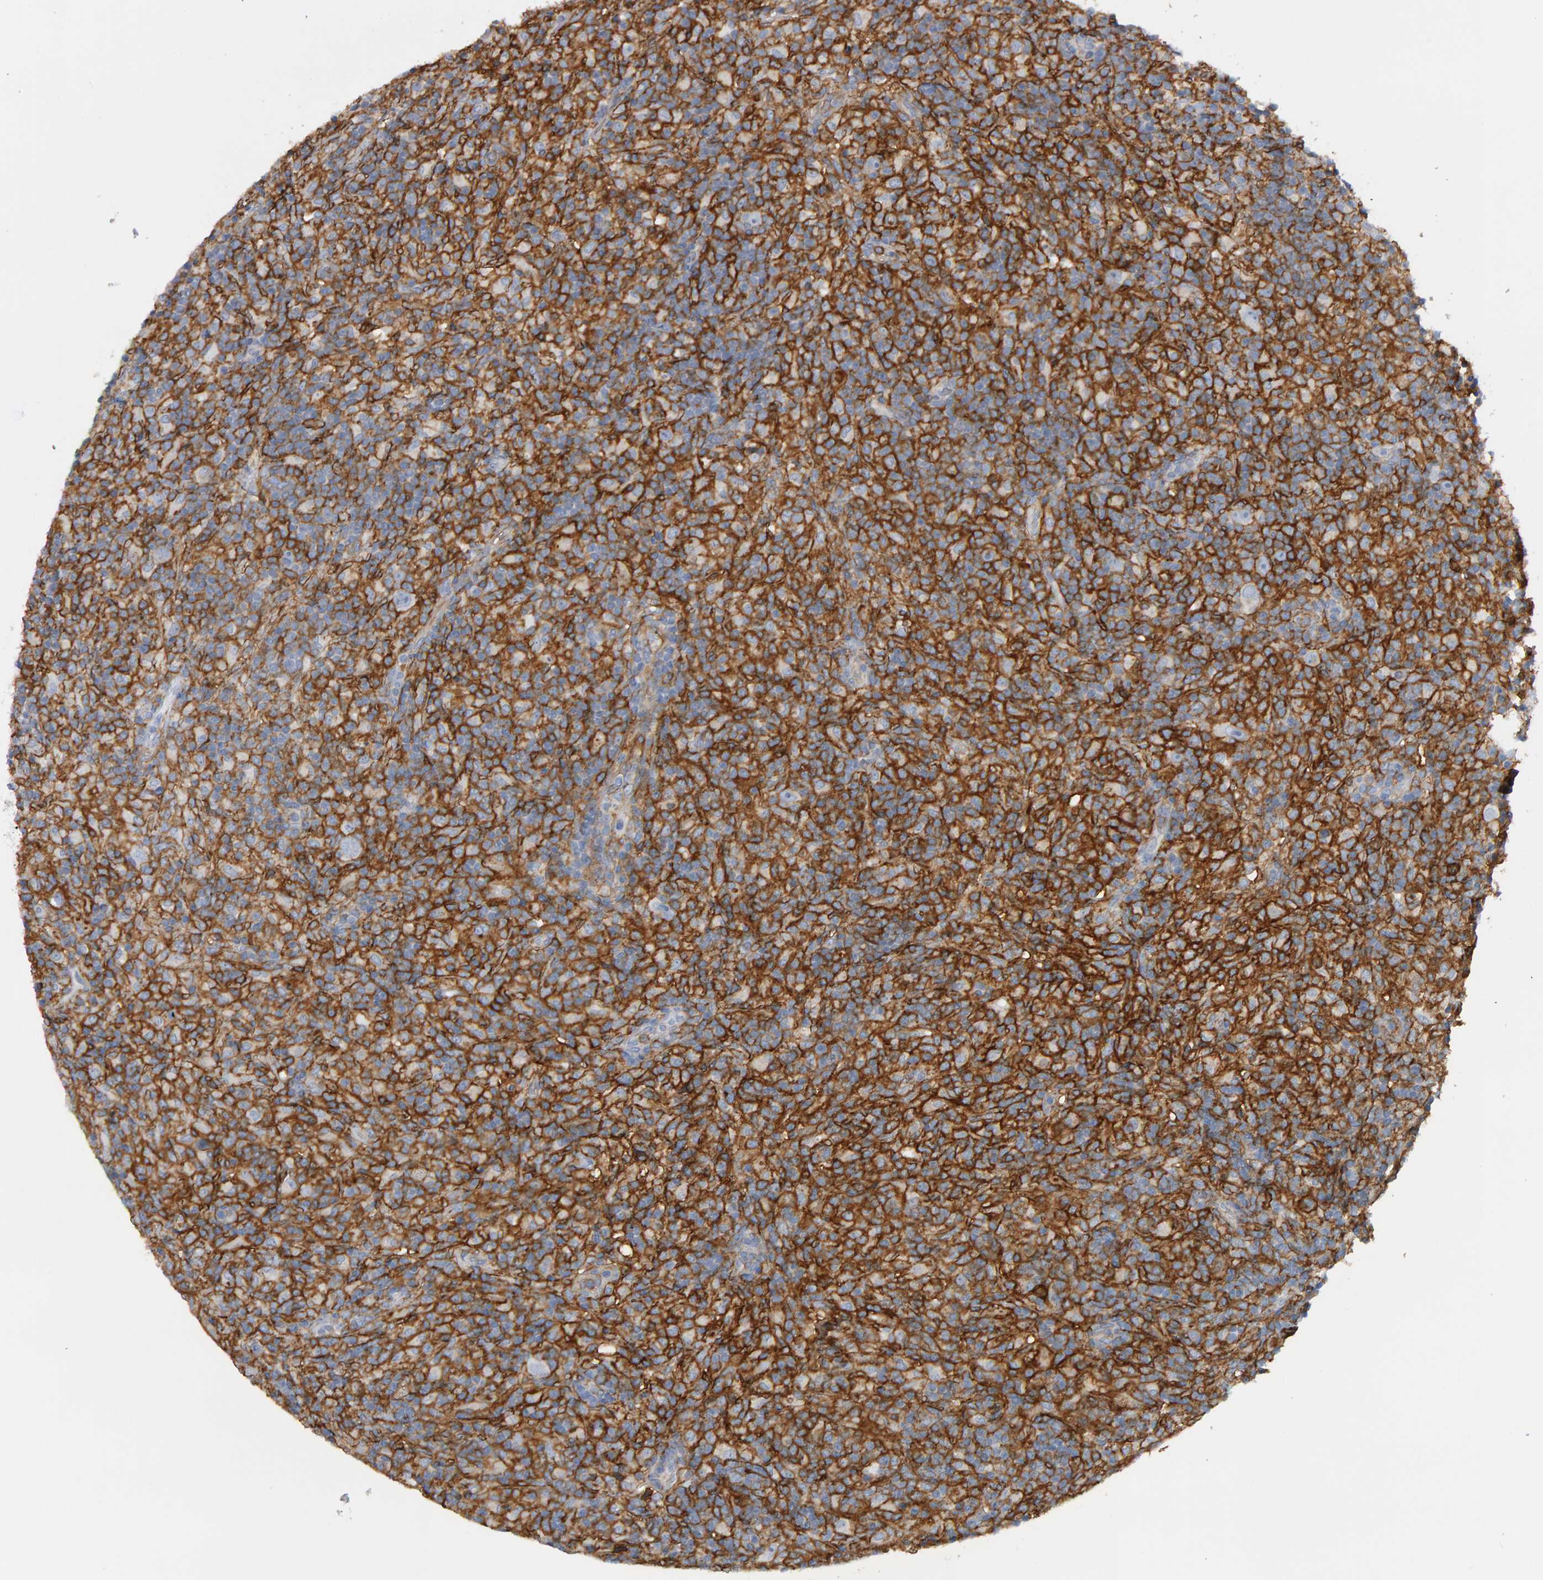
{"staining": {"intensity": "negative", "quantity": "none", "location": "none"}, "tissue": "lymphoma", "cell_type": "Tumor cells", "image_type": "cancer", "snomed": [{"axis": "morphology", "description": "Hodgkin's disease, NOS"}, {"axis": "topography", "description": "Lymph node"}], "caption": "This image is of Hodgkin's disease stained with immunohistochemistry to label a protein in brown with the nuclei are counter-stained blue. There is no positivity in tumor cells. The staining was performed using DAB (3,3'-diaminobenzidine) to visualize the protein expression in brown, while the nuclei were stained in blue with hematoxylin (Magnification: 20x).", "gene": "CD38", "patient": {"sex": "male", "age": 70}}